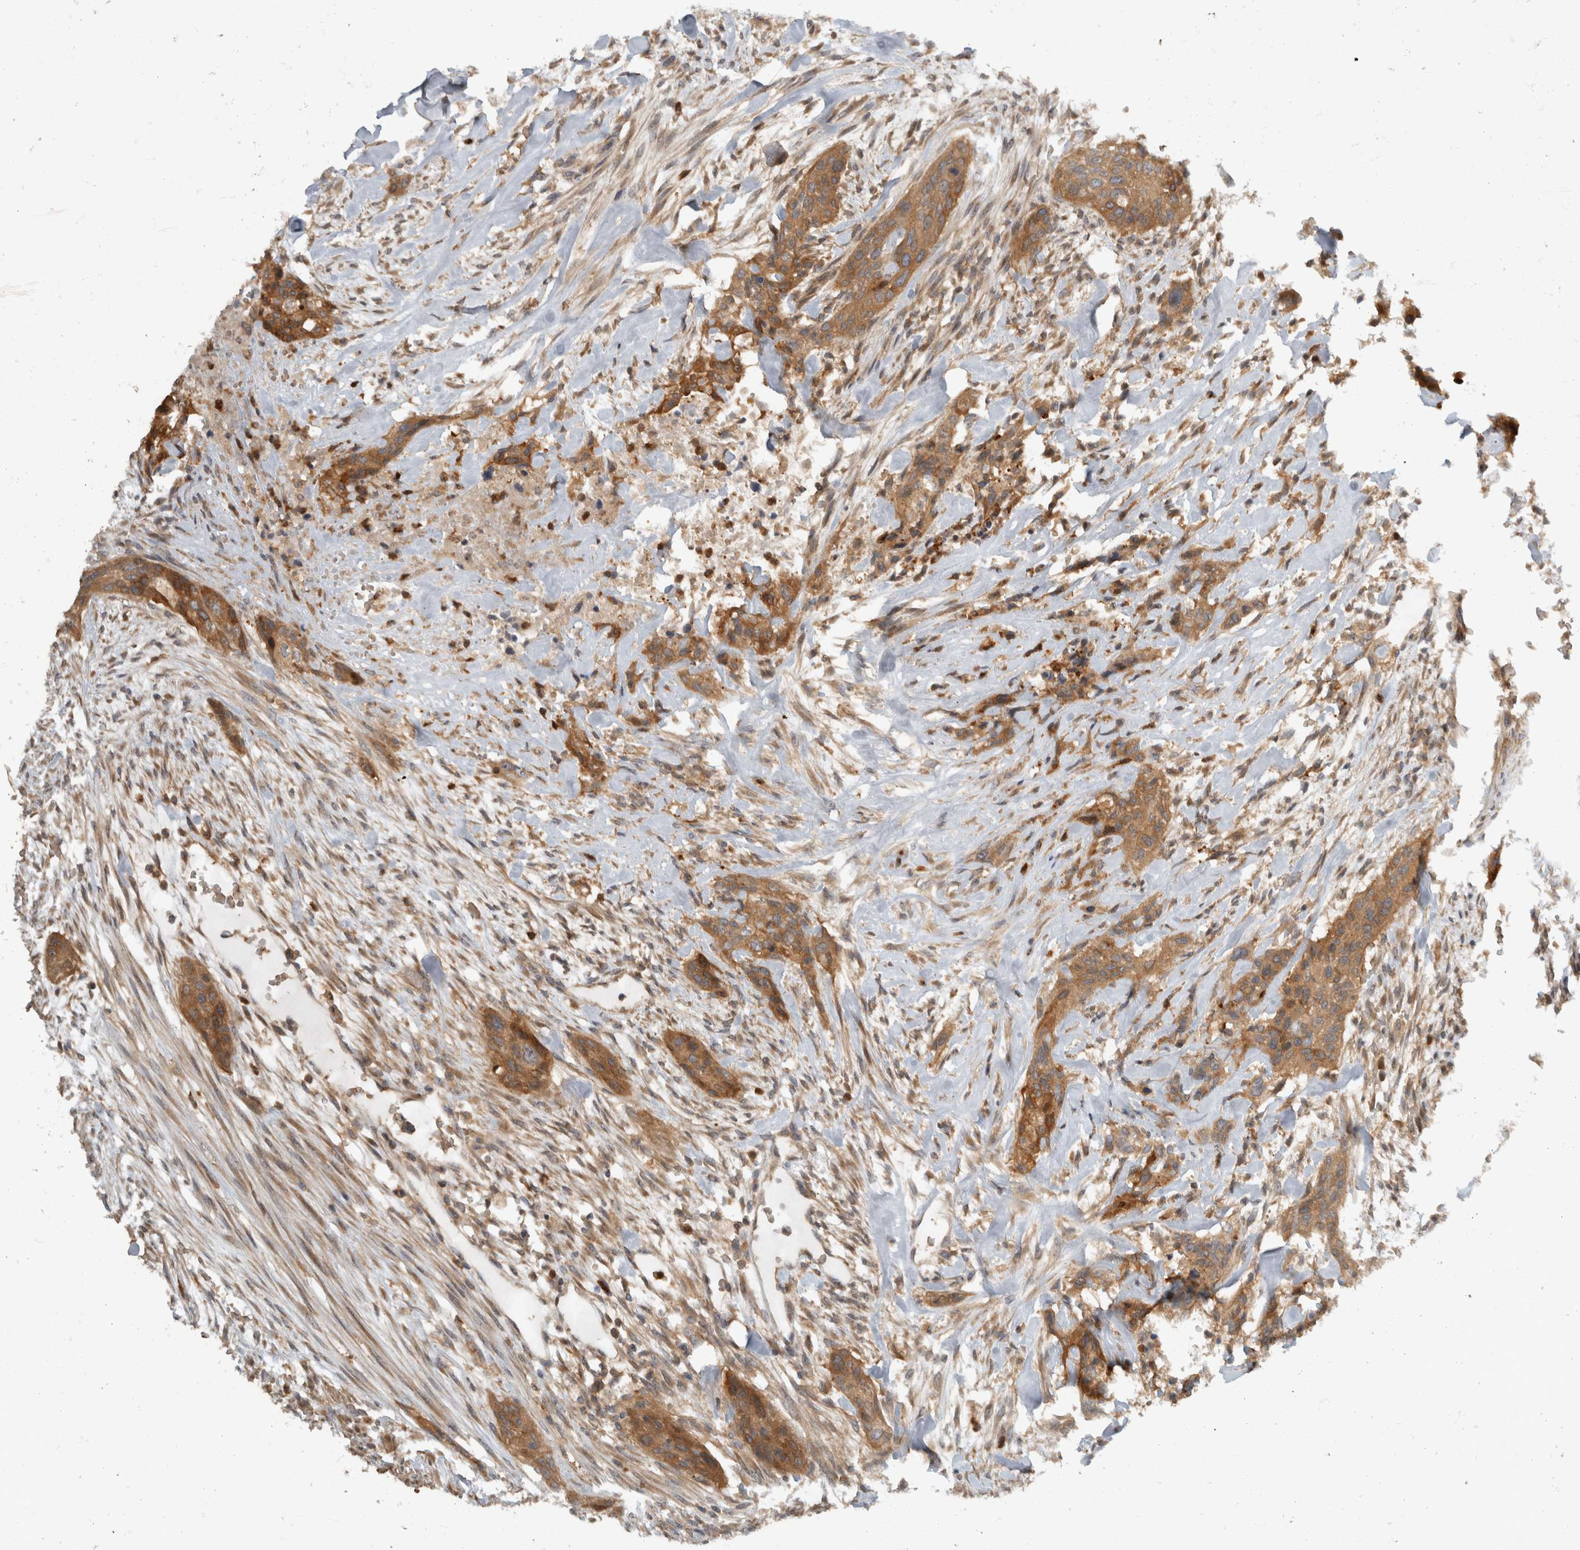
{"staining": {"intensity": "strong", "quantity": ">75%", "location": "cytoplasmic/membranous"}, "tissue": "urothelial cancer", "cell_type": "Tumor cells", "image_type": "cancer", "snomed": [{"axis": "morphology", "description": "Urothelial carcinoma, High grade"}, {"axis": "topography", "description": "Urinary bladder"}], "caption": "Tumor cells display high levels of strong cytoplasmic/membranous staining in approximately >75% of cells in urothelial cancer.", "gene": "VEPH1", "patient": {"sex": "male", "age": 35}}